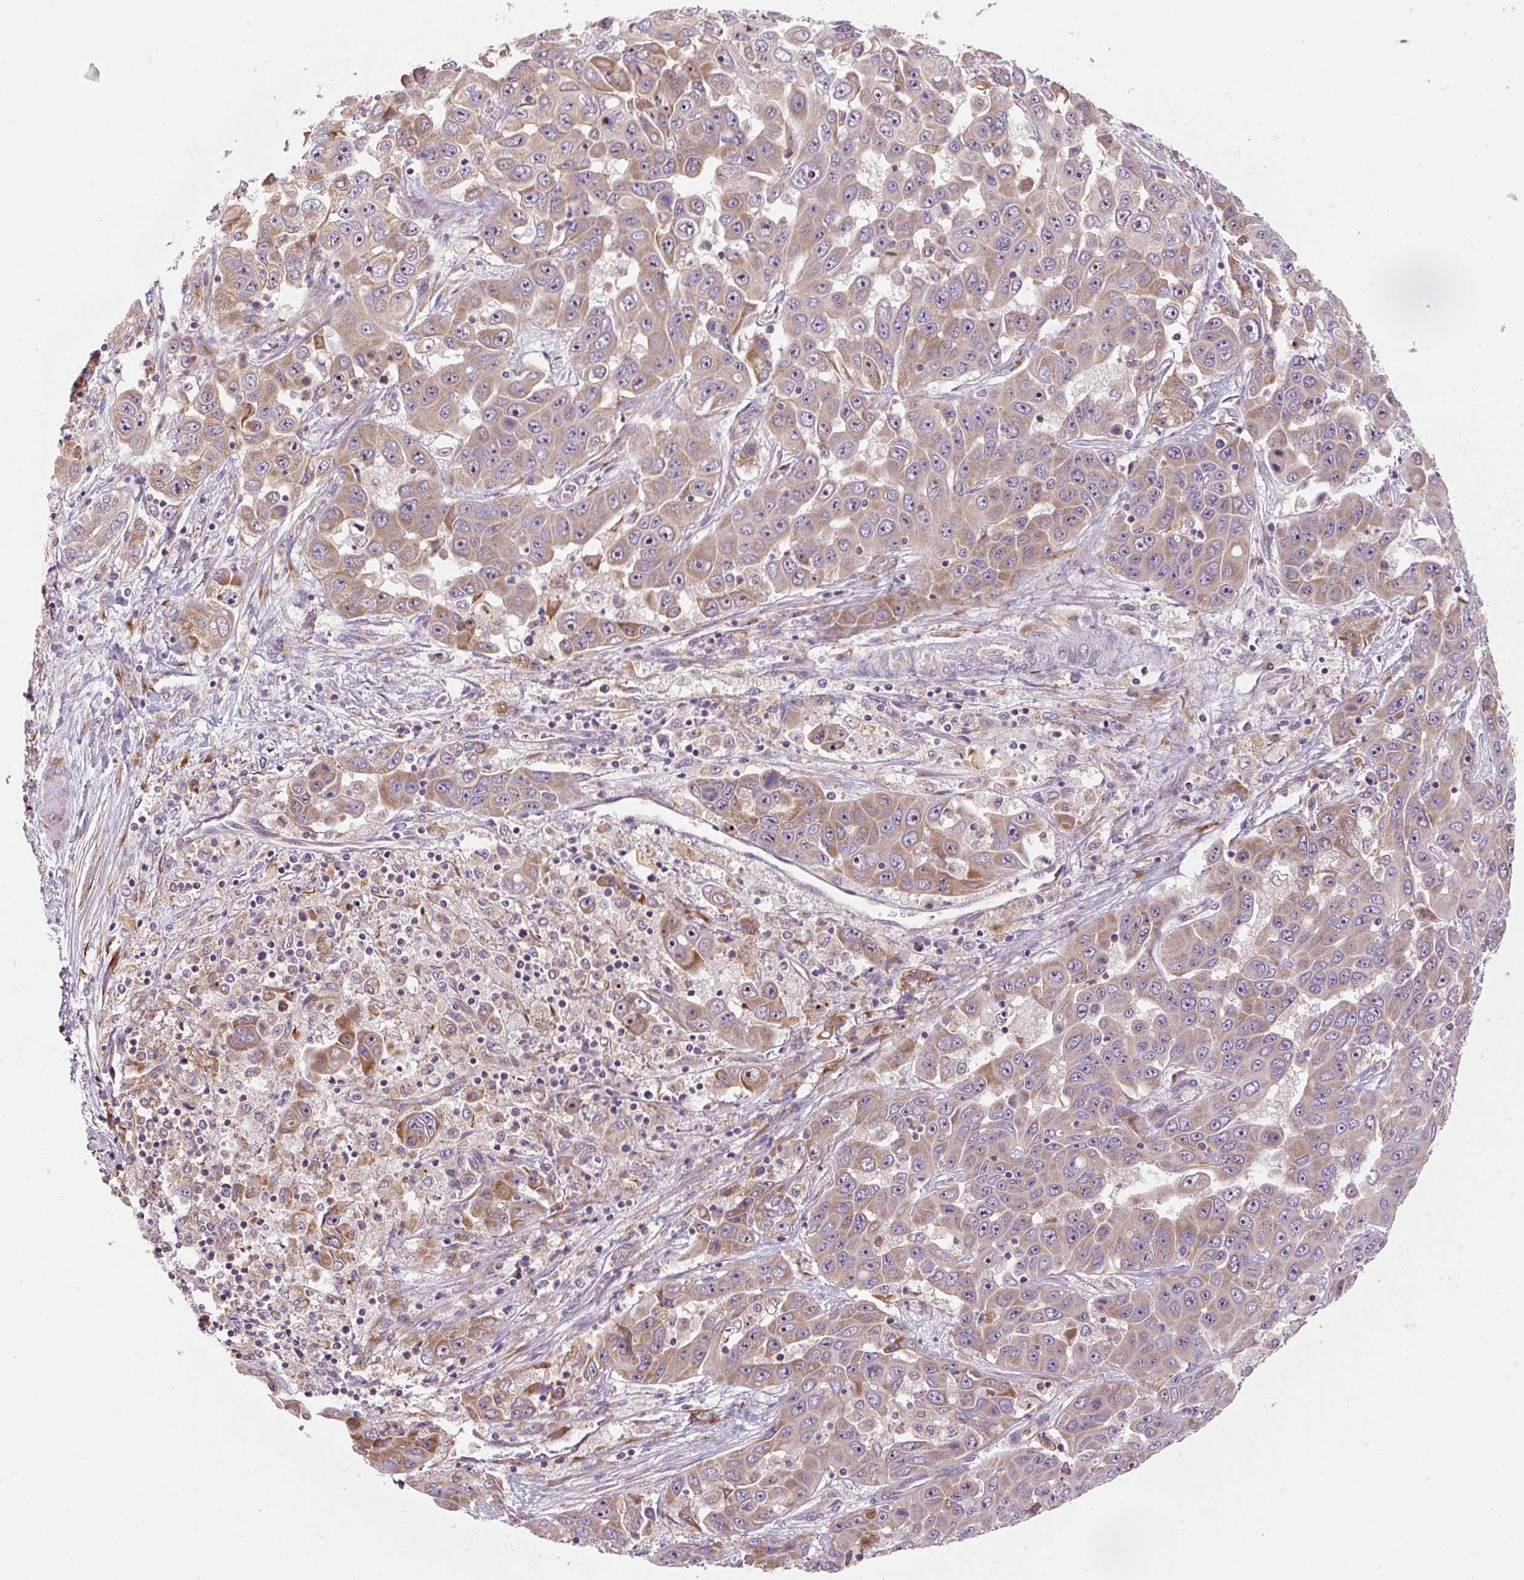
{"staining": {"intensity": "moderate", "quantity": "<25%", "location": "cytoplasmic/membranous"}, "tissue": "liver cancer", "cell_type": "Tumor cells", "image_type": "cancer", "snomed": [{"axis": "morphology", "description": "Cholangiocarcinoma"}, {"axis": "topography", "description": "Liver"}], "caption": "This micrograph displays immunohistochemistry (IHC) staining of human cholangiocarcinoma (liver), with low moderate cytoplasmic/membranous staining in about <25% of tumor cells.", "gene": "PRSS48", "patient": {"sex": "female", "age": 52}}